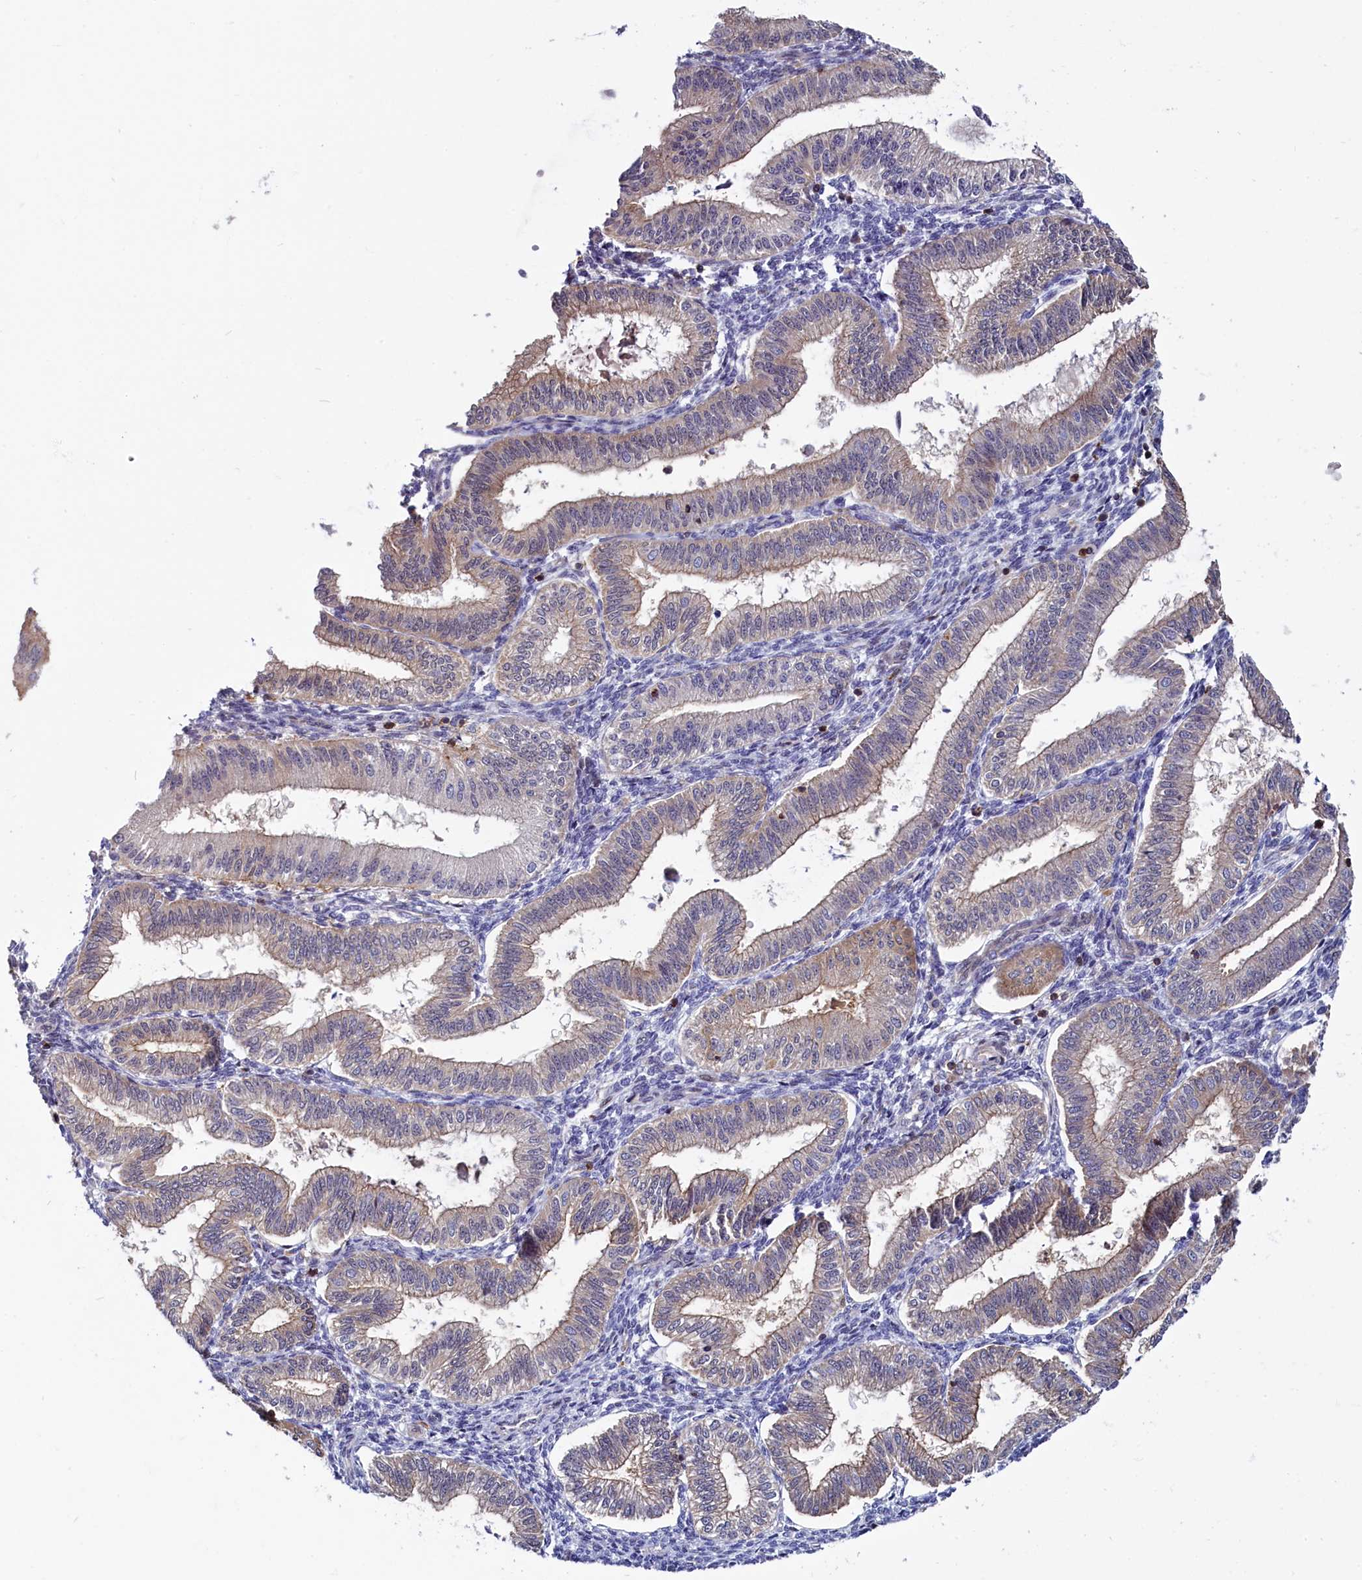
{"staining": {"intensity": "weak", "quantity": "<25%", "location": "cytoplasmic/membranous,nuclear"}, "tissue": "endometrium", "cell_type": "Cells in endometrial stroma", "image_type": "normal", "snomed": [{"axis": "morphology", "description": "Normal tissue, NOS"}, {"axis": "topography", "description": "Endometrium"}], "caption": "Human endometrium stained for a protein using immunohistochemistry (IHC) demonstrates no positivity in cells in endometrial stroma.", "gene": "CIAPIN1", "patient": {"sex": "female", "age": 39}}